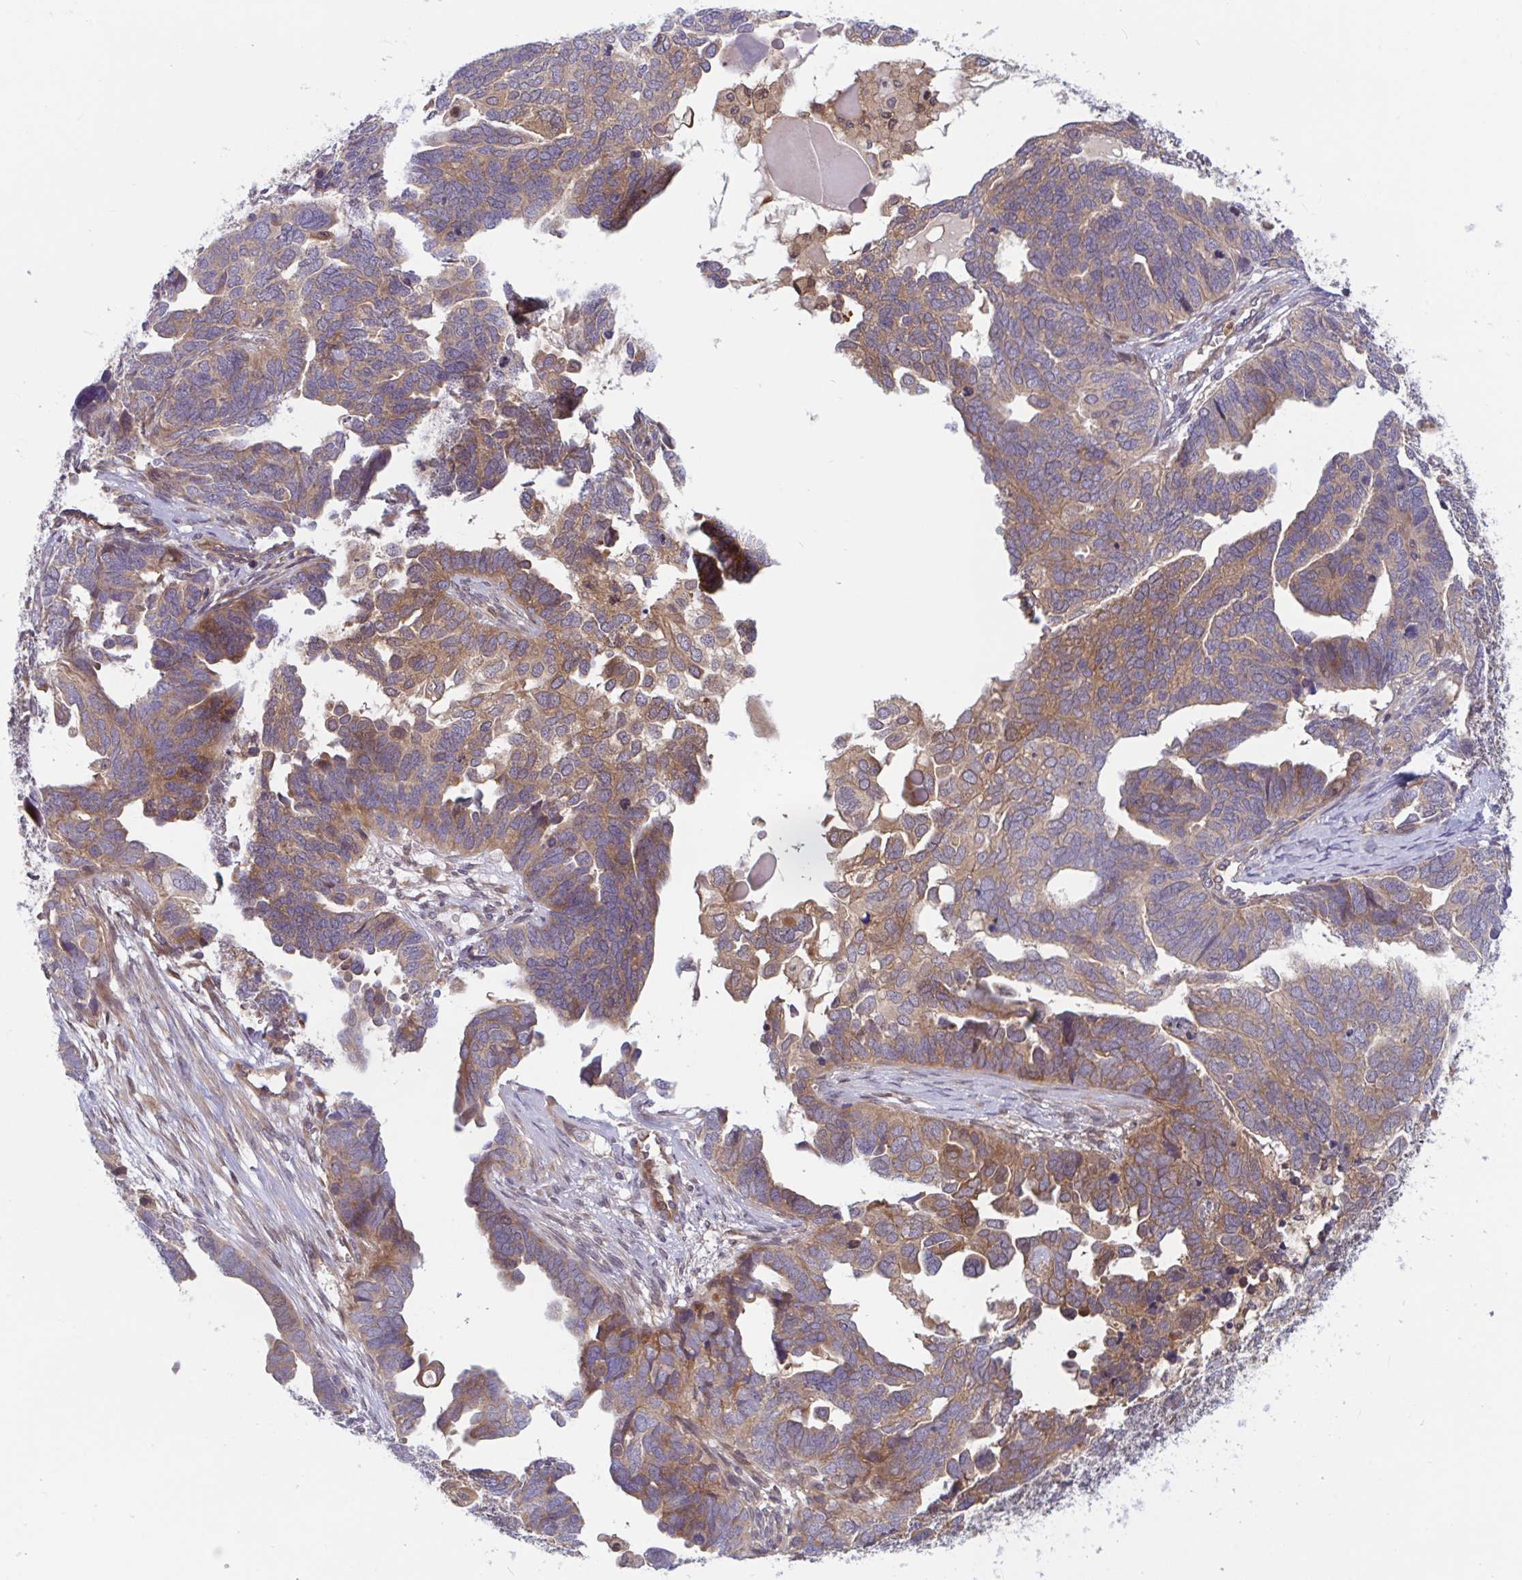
{"staining": {"intensity": "moderate", "quantity": "25%-75%", "location": "cytoplasmic/membranous"}, "tissue": "ovarian cancer", "cell_type": "Tumor cells", "image_type": "cancer", "snomed": [{"axis": "morphology", "description": "Cystadenocarcinoma, serous, NOS"}, {"axis": "topography", "description": "Ovary"}], "caption": "This photomicrograph exhibits IHC staining of ovarian cancer (serous cystadenocarcinoma), with medium moderate cytoplasmic/membranous expression in about 25%-75% of tumor cells.", "gene": "LMNTD2", "patient": {"sex": "female", "age": 51}}